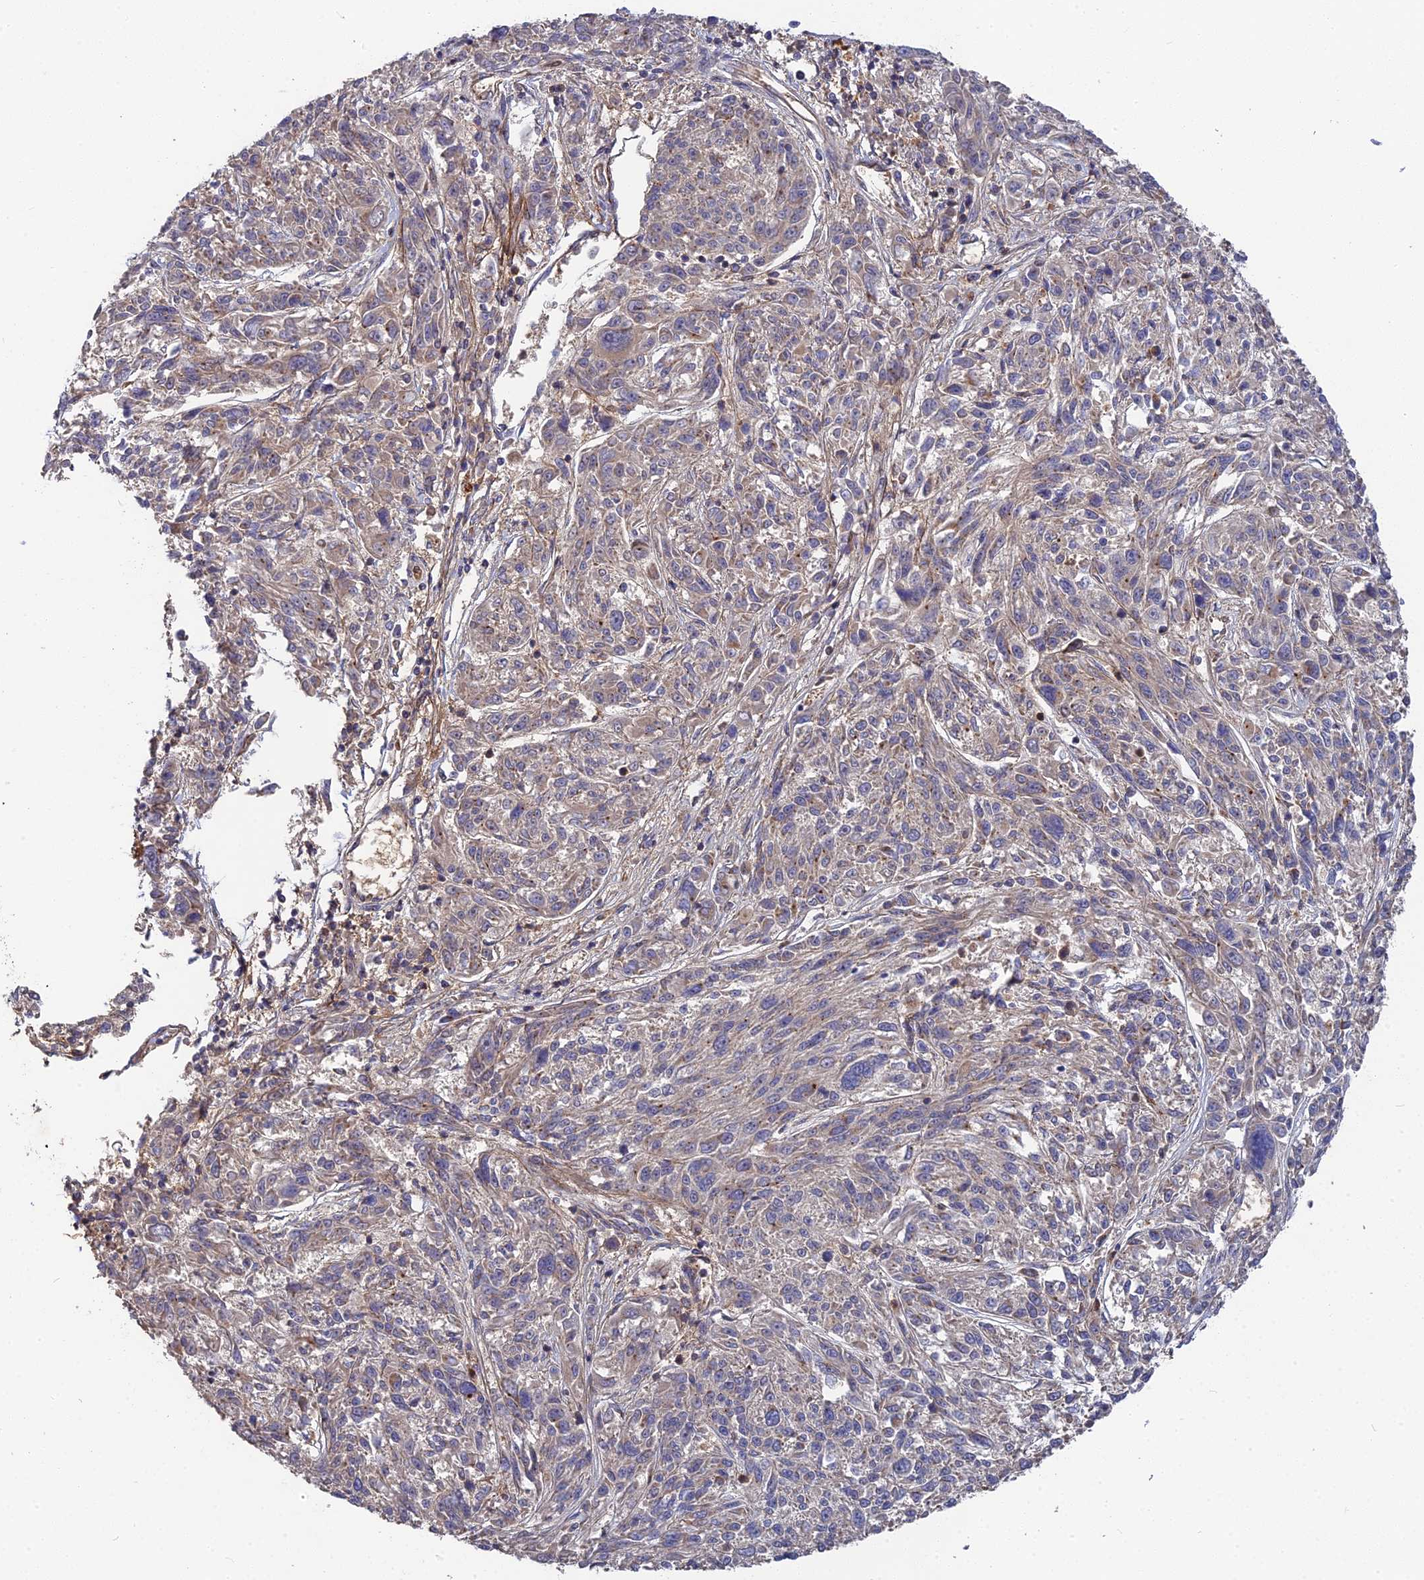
{"staining": {"intensity": "weak", "quantity": "<25%", "location": "cytoplasmic/membranous"}, "tissue": "melanoma", "cell_type": "Tumor cells", "image_type": "cancer", "snomed": [{"axis": "morphology", "description": "Malignant melanoma, NOS"}, {"axis": "topography", "description": "Skin"}], "caption": "DAB immunohistochemical staining of malignant melanoma reveals no significant positivity in tumor cells. (Stains: DAB (3,3'-diaminobenzidine) immunohistochemistry with hematoxylin counter stain, Microscopy: brightfield microscopy at high magnification).", "gene": "RPIA", "patient": {"sex": "male", "age": 53}}